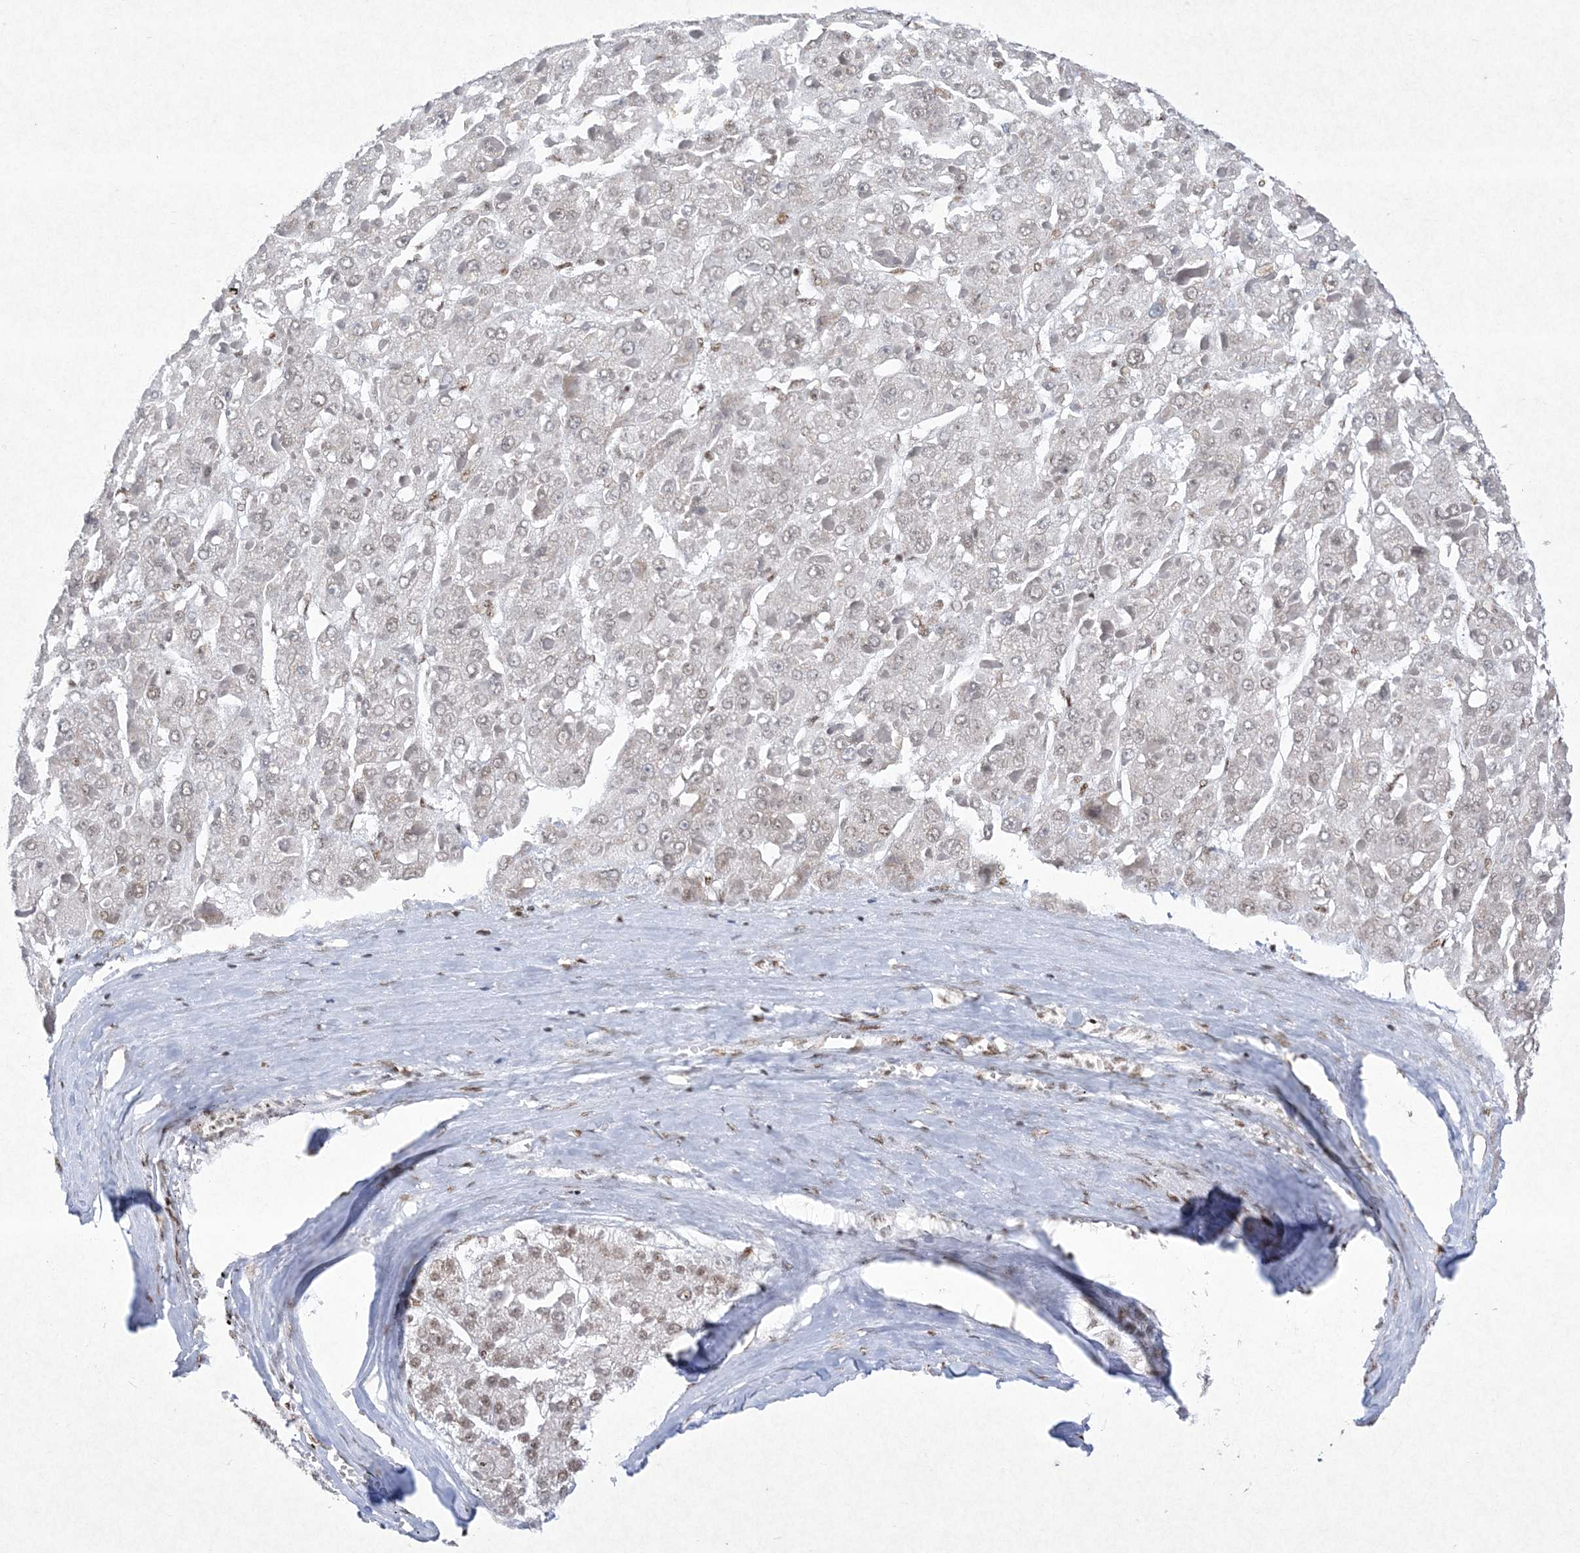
{"staining": {"intensity": "weak", "quantity": "25%-75%", "location": "nuclear"}, "tissue": "liver cancer", "cell_type": "Tumor cells", "image_type": "cancer", "snomed": [{"axis": "morphology", "description": "Carcinoma, Hepatocellular, NOS"}, {"axis": "topography", "description": "Liver"}], "caption": "An image of hepatocellular carcinoma (liver) stained for a protein displays weak nuclear brown staining in tumor cells. The staining is performed using DAB brown chromogen to label protein expression. The nuclei are counter-stained blue using hematoxylin.", "gene": "PKNOX2", "patient": {"sex": "female", "age": 73}}